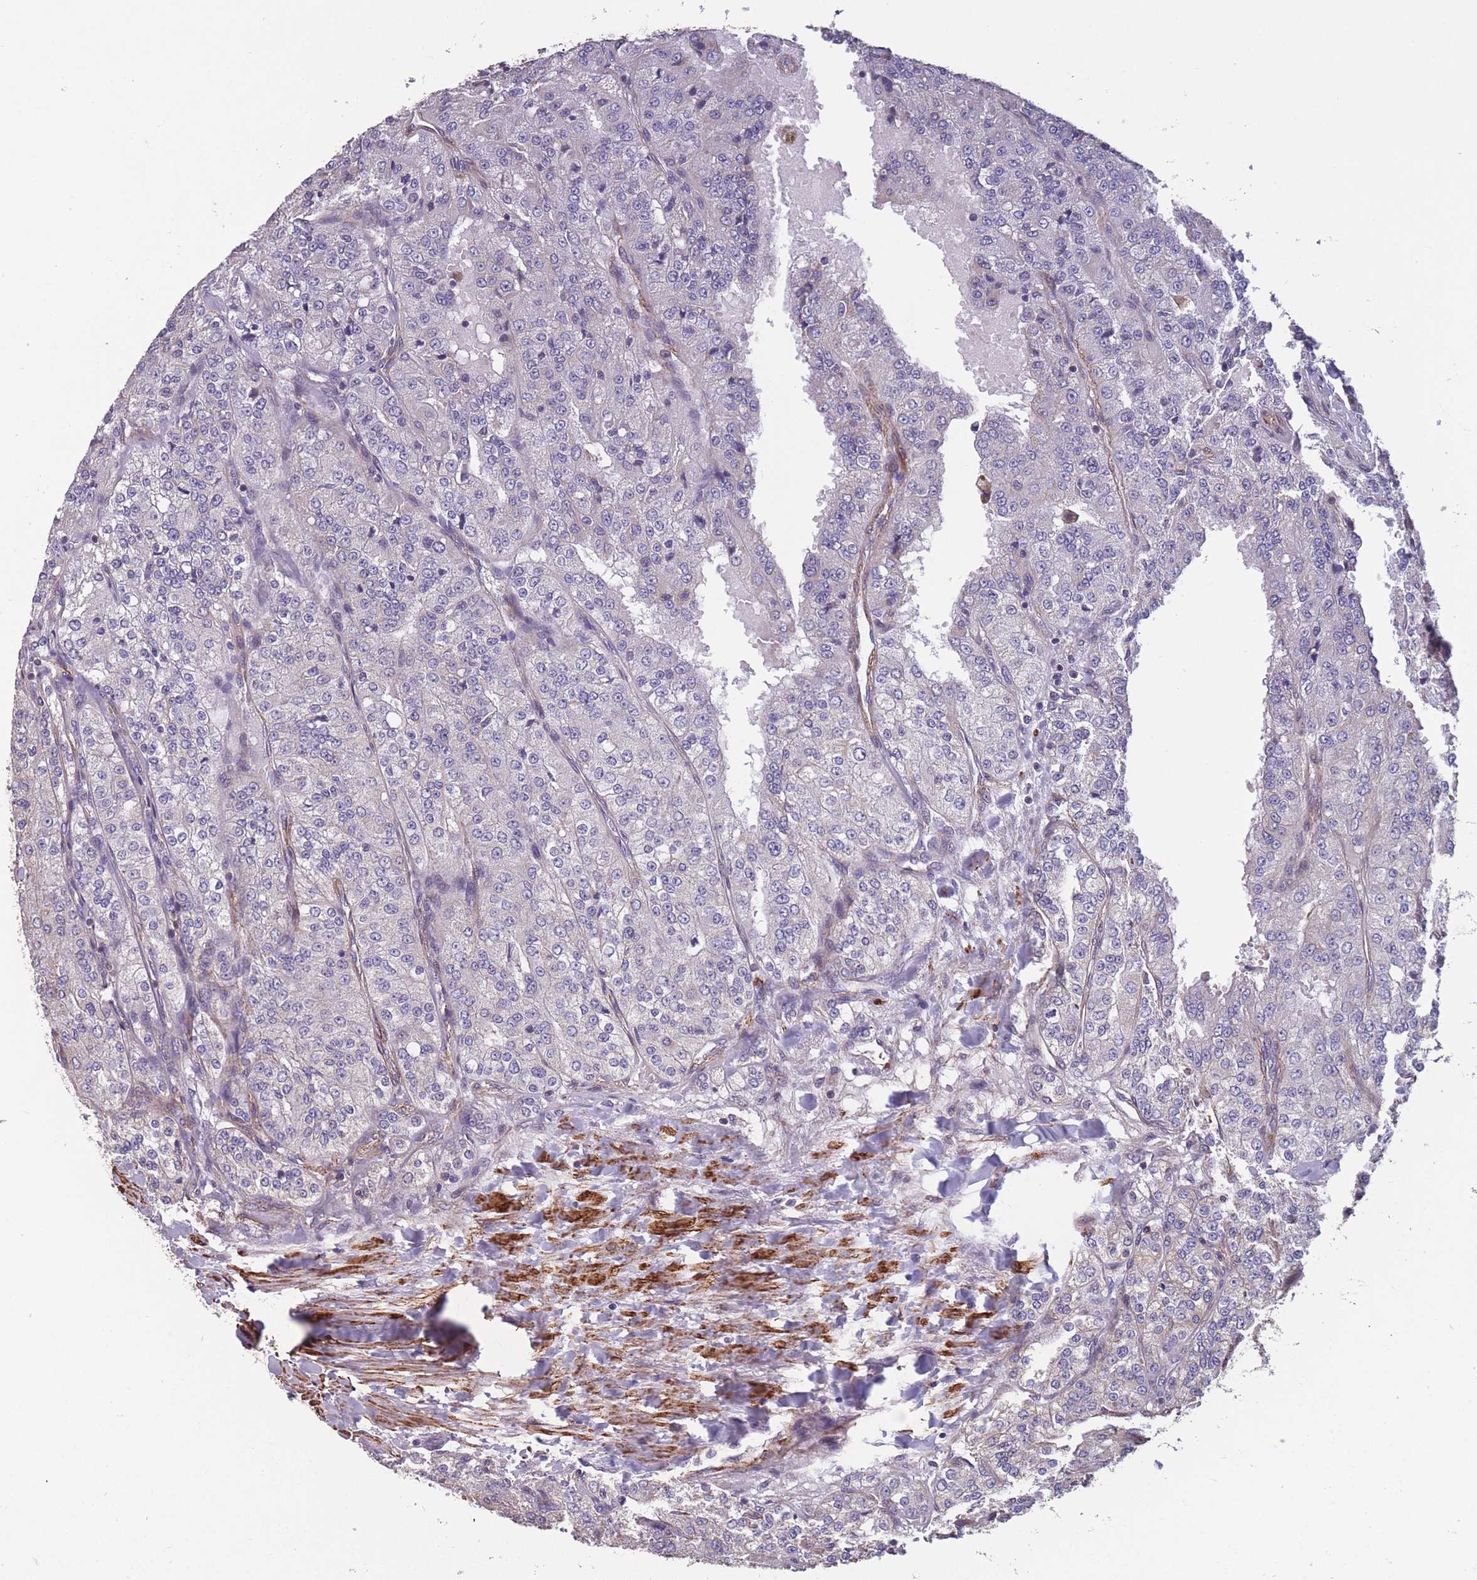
{"staining": {"intensity": "negative", "quantity": "none", "location": "none"}, "tissue": "renal cancer", "cell_type": "Tumor cells", "image_type": "cancer", "snomed": [{"axis": "morphology", "description": "Adenocarcinoma, NOS"}, {"axis": "topography", "description": "Kidney"}], "caption": "Tumor cells show no significant expression in renal cancer.", "gene": "TOMM40L", "patient": {"sex": "female", "age": 63}}